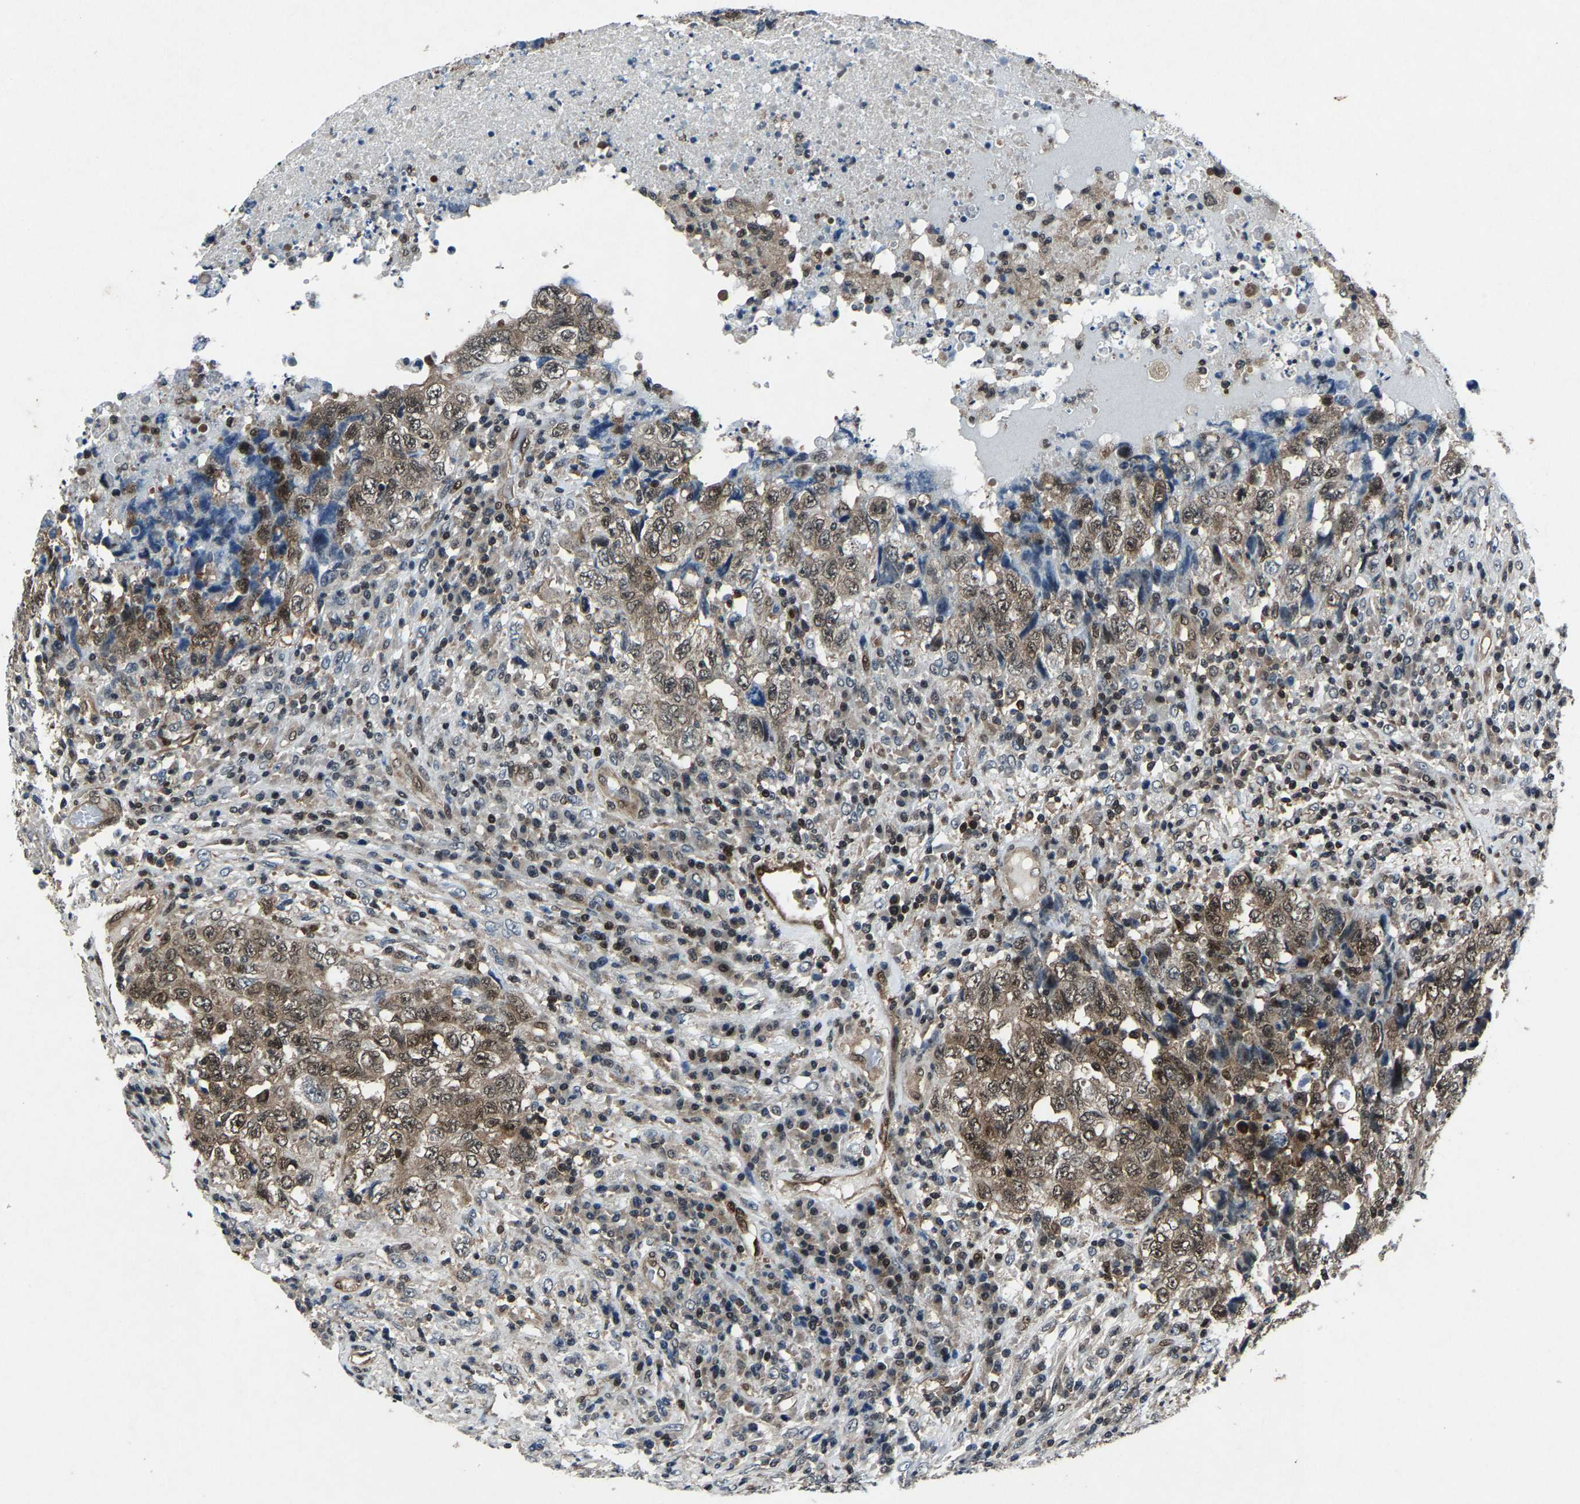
{"staining": {"intensity": "moderate", "quantity": ">75%", "location": "cytoplasmic/membranous,nuclear"}, "tissue": "testis cancer", "cell_type": "Tumor cells", "image_type": "cancer", "snomed": [{"axis": "morphology", "description": "Necrosis, NOS"}, {"axis": "morphology", "description": "Carcinoma, Embryonal, NOS"}, {"axis": "topography", "description": "Testis"}], "caption": "Immunohistochemistry of testis cancer displays medium levels of moderate cytoplasmic/membranous and nuclear positivity in about >75% of tumor cells. The protein of interest is shown in brown color, while the nuclei are stained blue.", "gene": "ATXN3", "patient": {"sex": "male", "age": 19}}